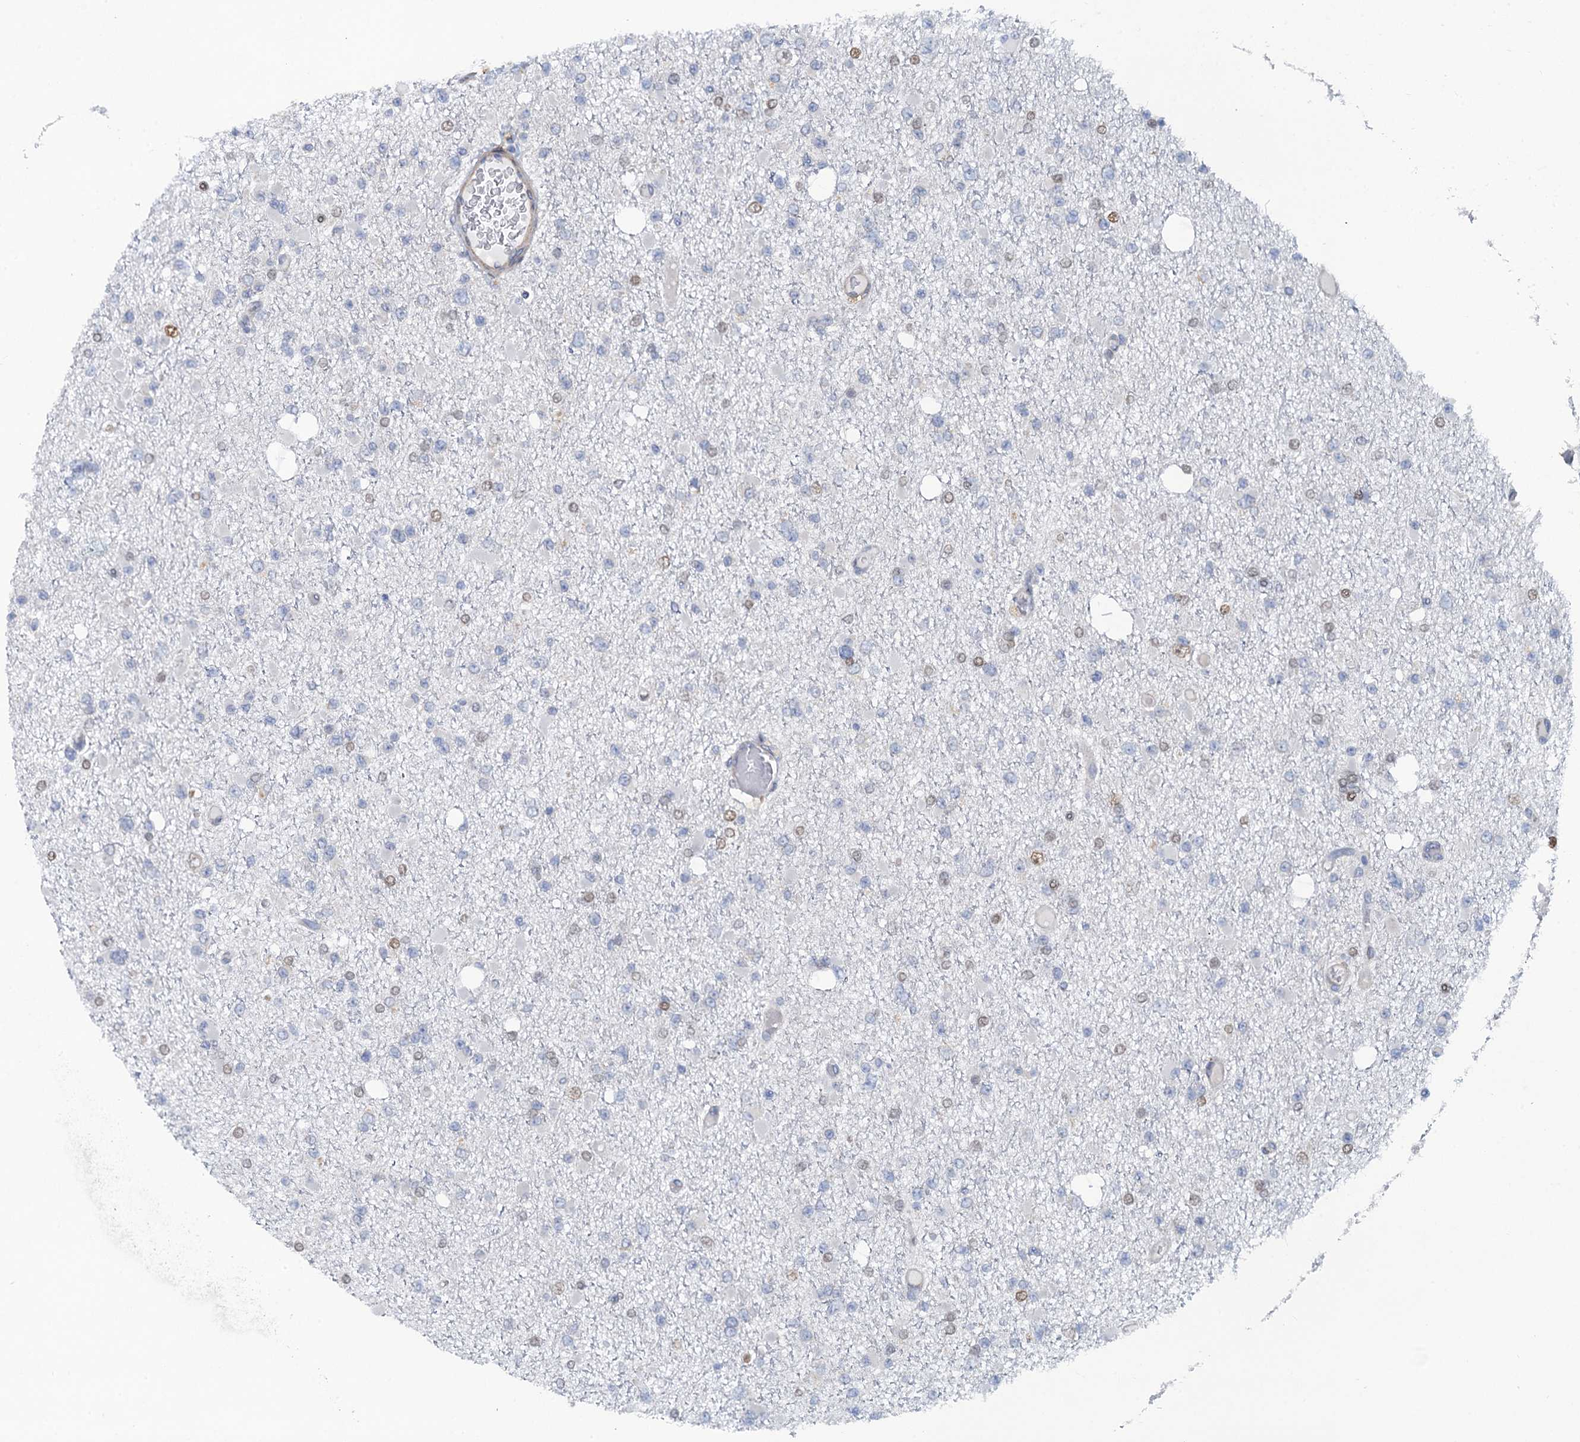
{"staining": {"intensity": "weak", "quantity": "<25%", "location": "nuclear"}, "tissue": "glioma", "cell_type": "Tumor cells", "image_type": "cancer", "snomed": [{"axis": "morphology", "description": "Glioma, malignant, Low grade"}, {"axis": "topography", "description": "Brain"}], "caption": "Human glioma stained for a protein using immunohistochemistry (IHC) shows no expression in tumor cells.", "gene": "POGLUT3", "patient": {"sex": "female", "age": 22}}